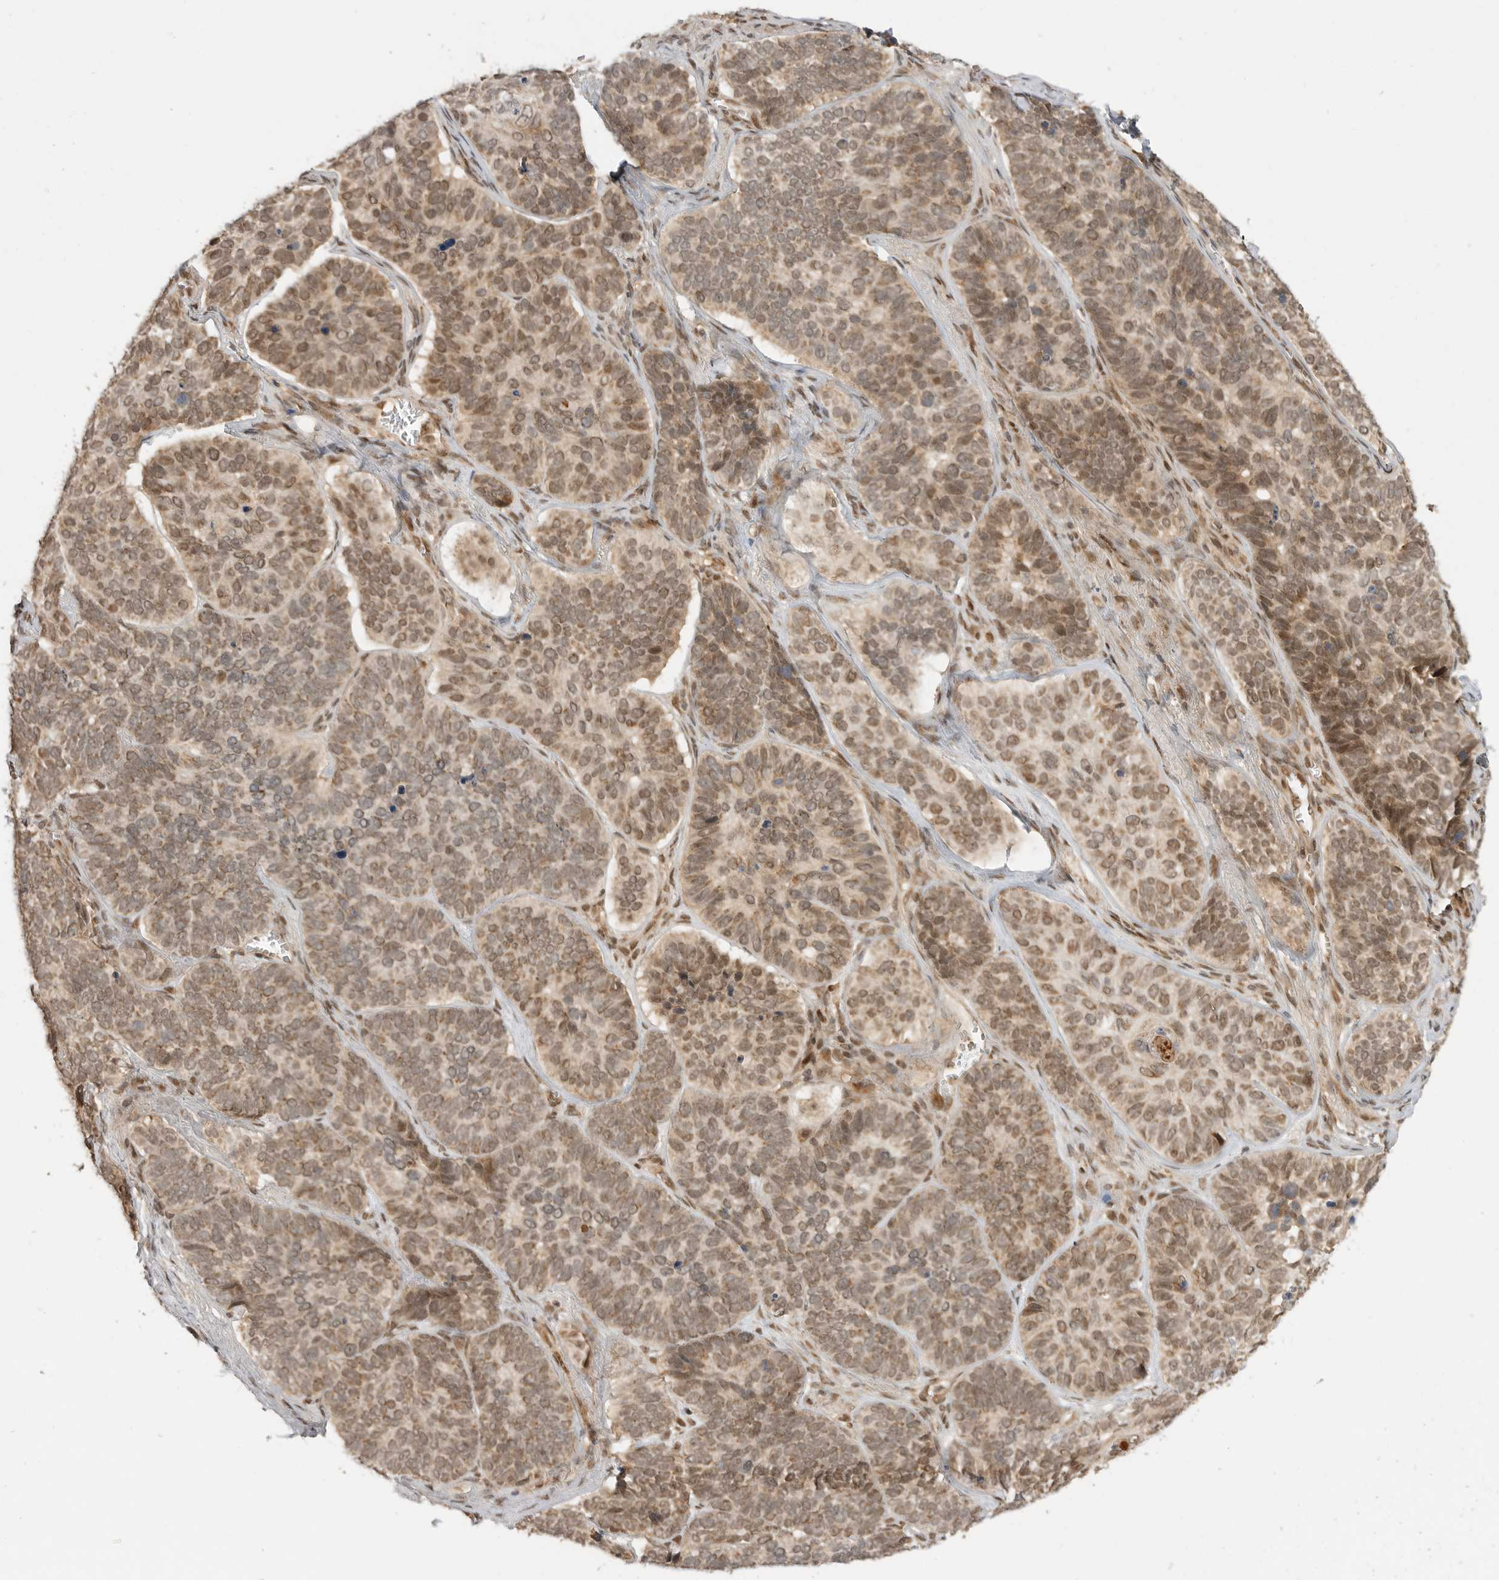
{"staining": {"intensity": "moderate", "quantity": ">75%", "location": "cytoplasmic/membranous,nuclear"}, "tissue": "skin cancer", "cell_type": "Tumor cells", "image_type": "cancer", "snomed": [{"axis": "morphology", "description": "Basal cell carcinoma"}, {"axis": "topography", "description": "Skin"}], "caption": "A brown stain shows moderate cytoplasmic/membranous and nuclear positivity of a protein in human skin basal cell carcinoma tumor cells. The staining is performed using DAB (3,3'-diaminobenzidine) brown chromogen to label protein expression. The nuclei are counter-stained blue using hematoxylin.", "gene": "ALKAL1", "patient": {"sex": "male", "age": 62}}